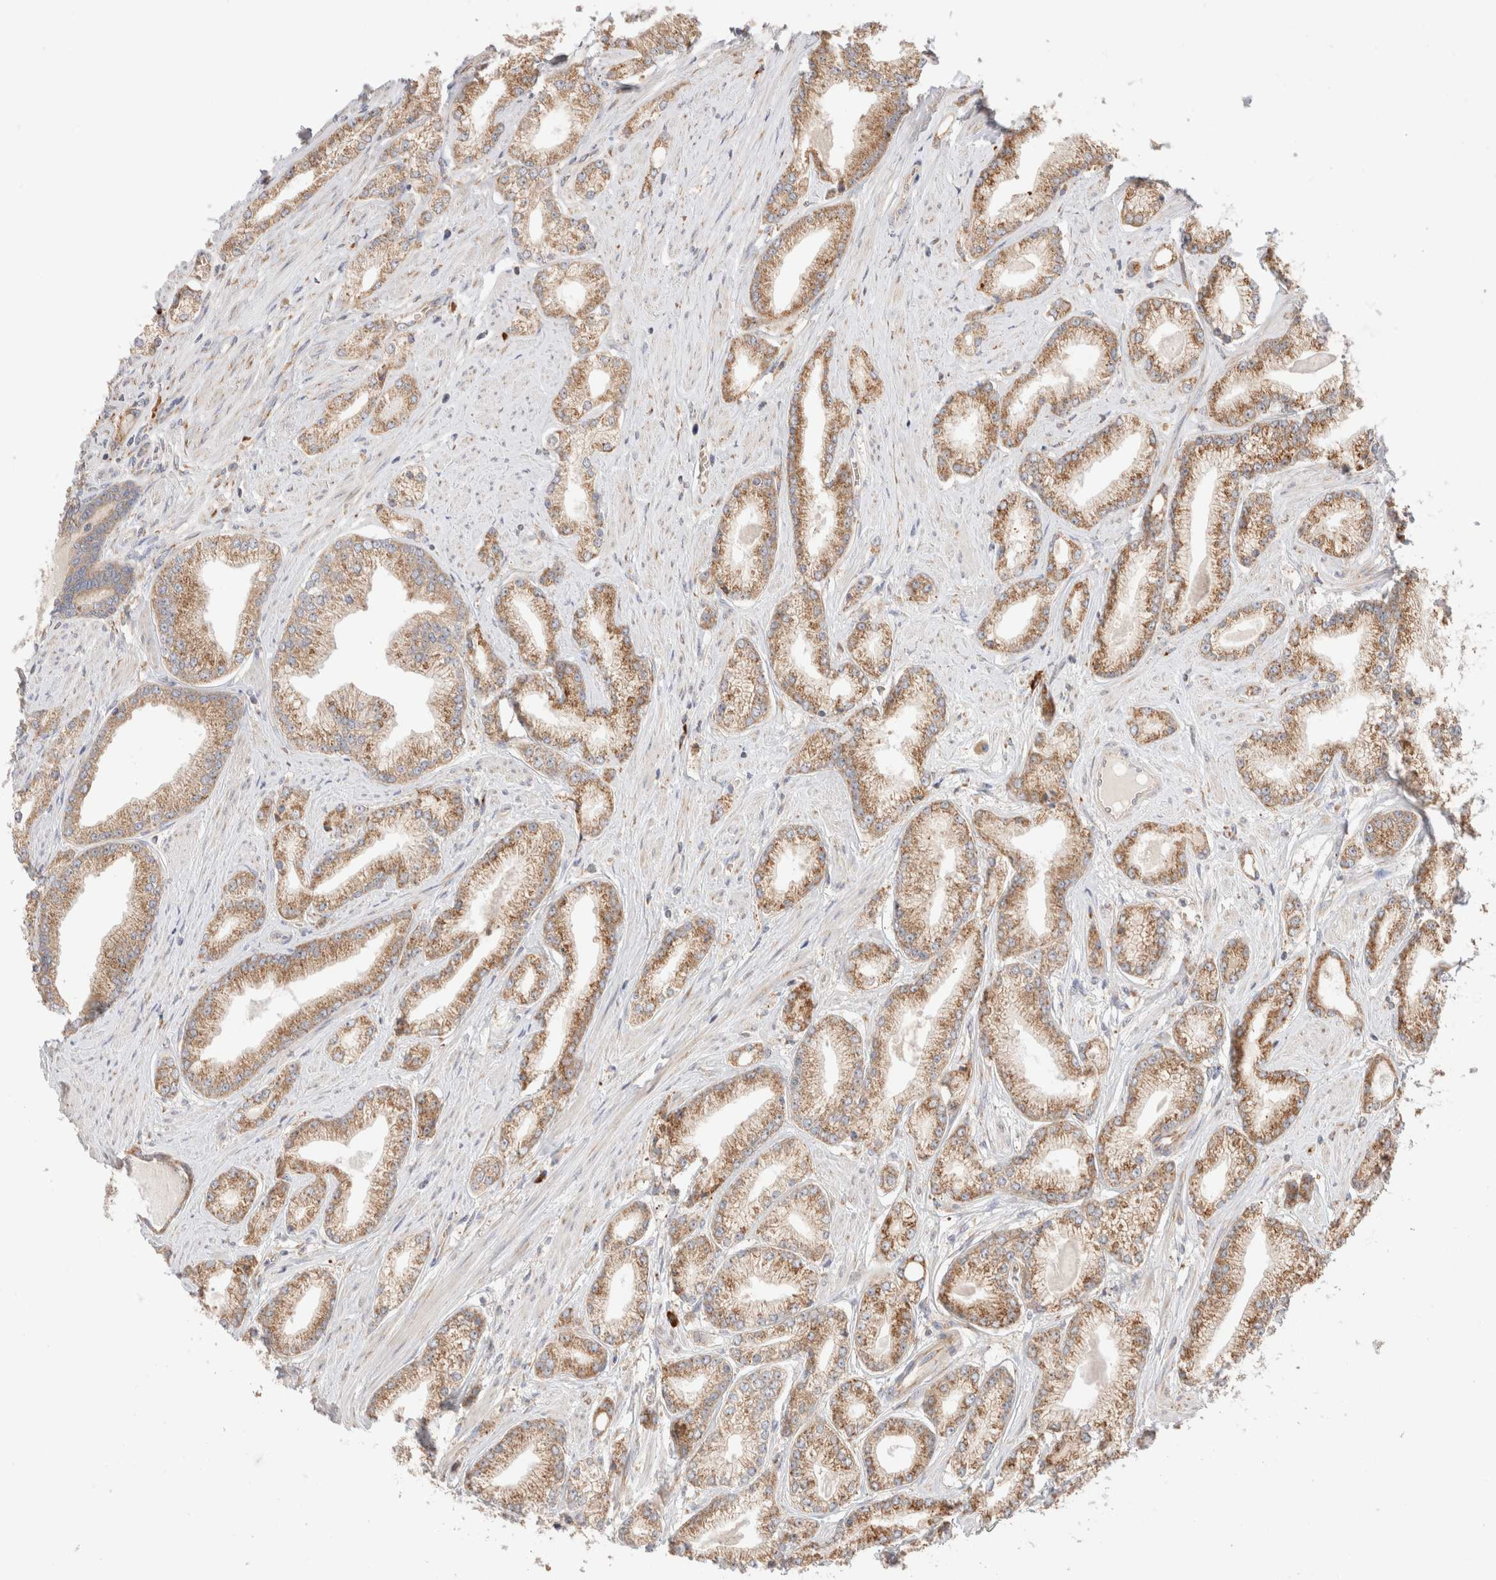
{"staining": {"intensity": "moderate", "quantity": ">75%", "location": "cytoplasmic/membranous"}, "tissue": "prostate cancer", "cell_type": "Tumor cells", "image_type": "cancer", "snomed": [{"axis": "morphology", "description": "Adenocarcinoma, Low grade"}, {"axis": "topography", "description": "Prostate"}], "caption": "Prostate cancer (low-grade adenocarcinoma) stained for a protein (brown) demonstrates moderate cytoplasmic/membranous positive positivity in approximately >75% of tumor cells.", "gene": "UTS2B", "patient": {"sex": "male", "age": 62}}